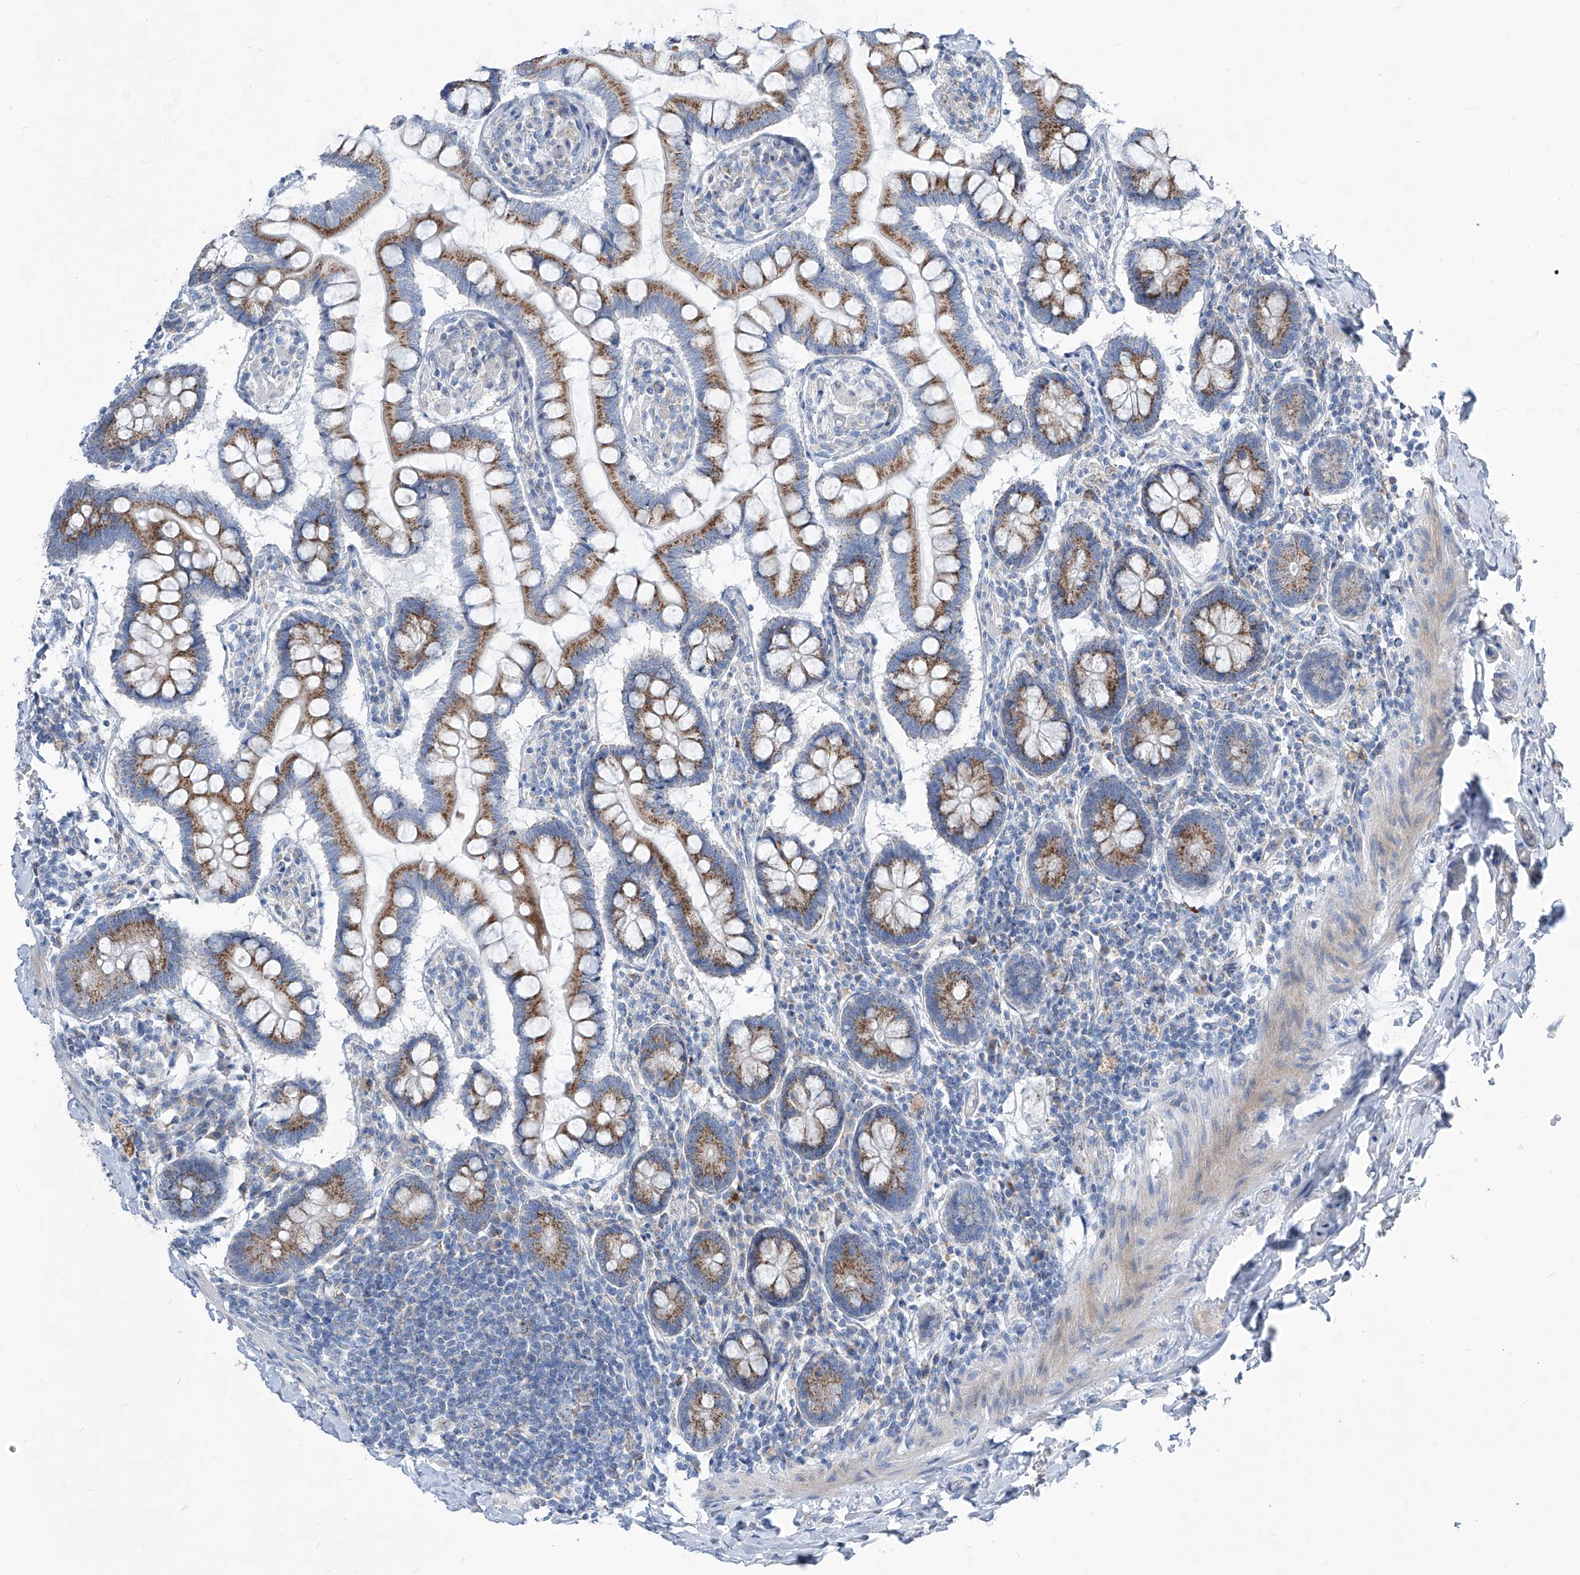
{"staining": {"intensity": "moderate", "quantity": ">75%", "location": "cytoplasmic/membranous"}, "tissue": "small intestine", "cell_type": "Glandular cells", "image_type": "normal", "snomed": [{"axis": "morphology", "description": "Normal tissue, NOS"}, {"axis": "topography", "description": "Small intestine"}], "caption": "Protein analysis of unremarkable small intestine exhibits moderate cytoplasmic/membranous expression in about >75% of glandular cells.", "gene": "AGPS", "patient": {"sex": "male", "age": 41}}